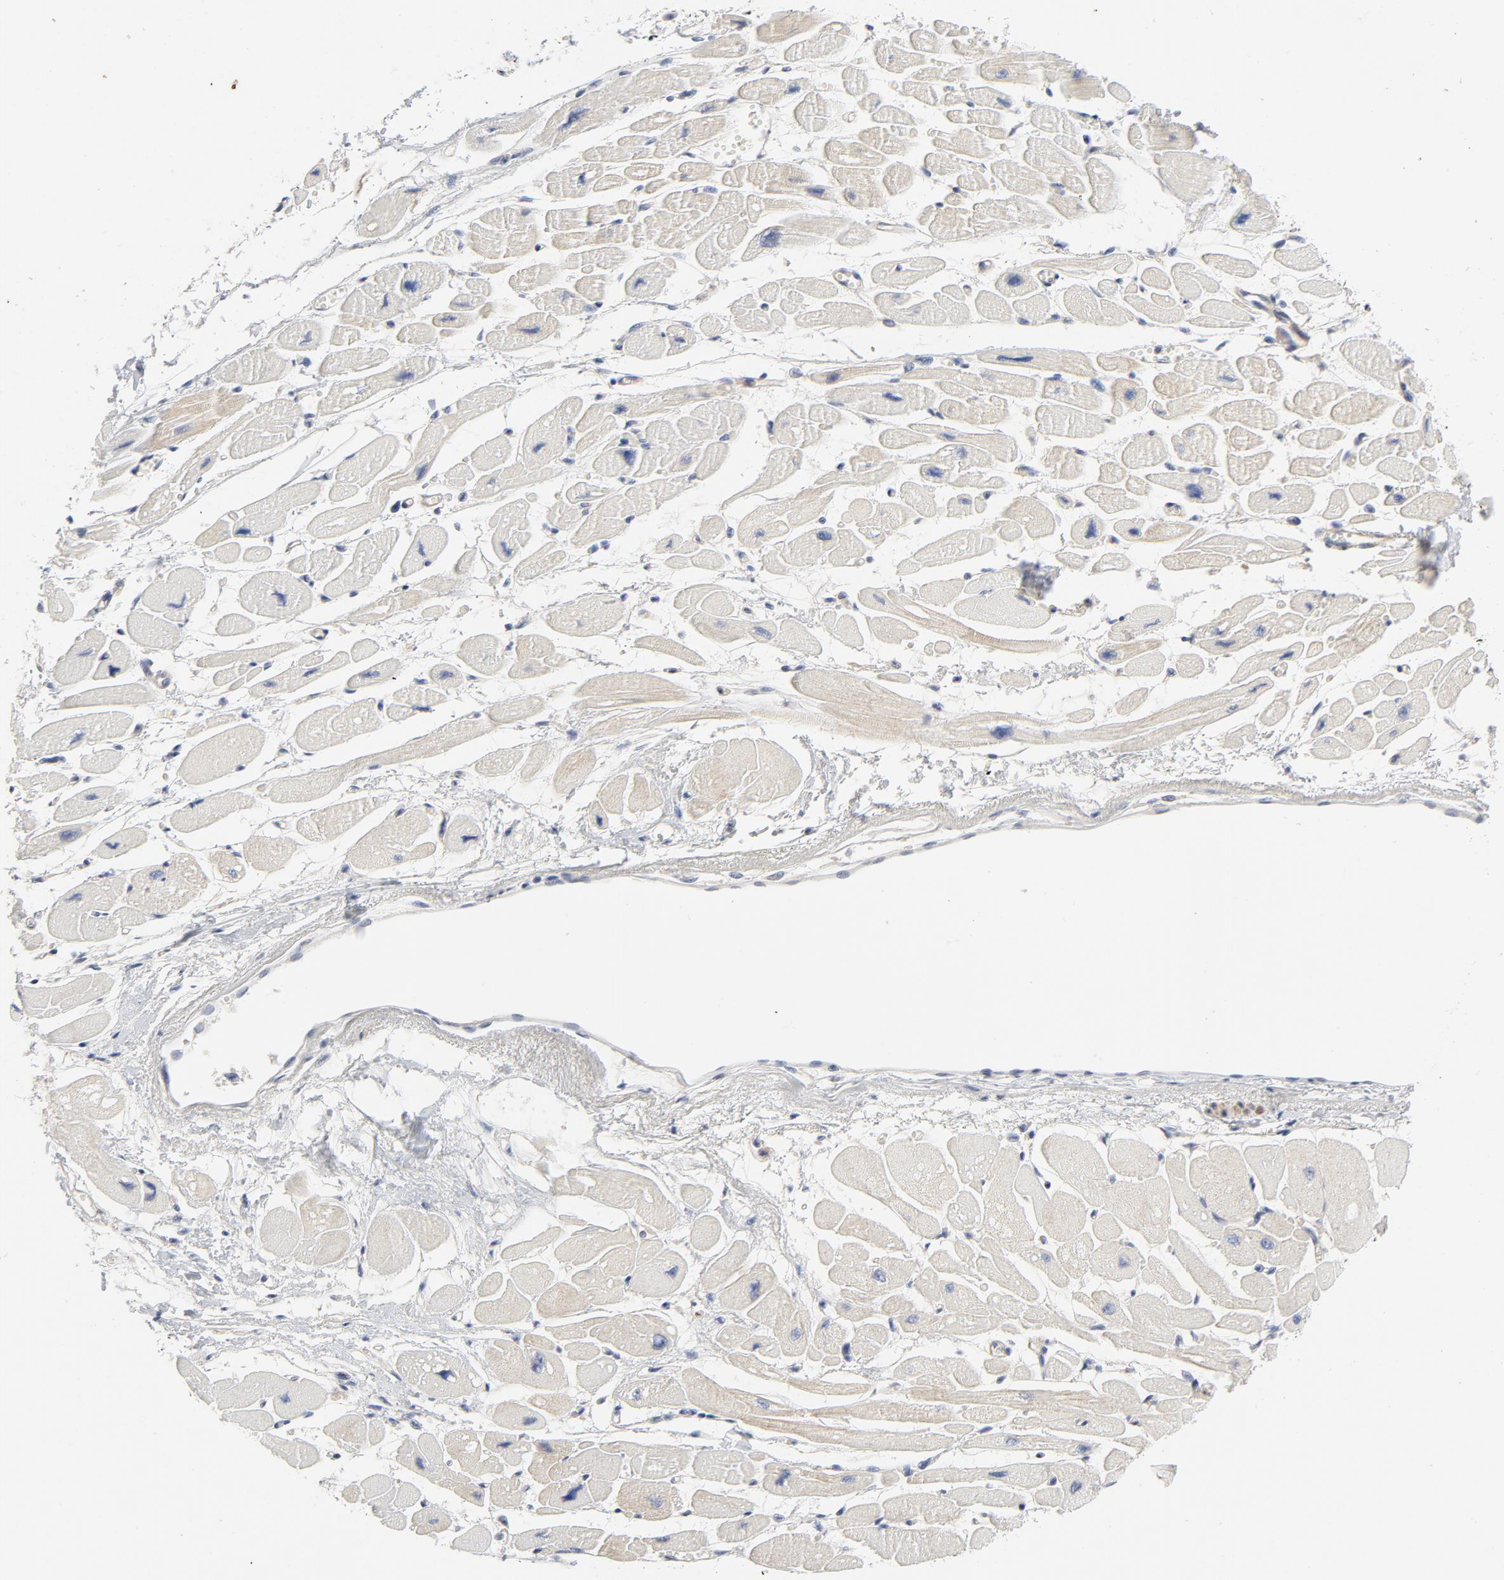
{"staining": {"intensity": "negative", "quantity": "none", "location": "none"}, "tissue": "heart muscle", "cell_type": "Cardiomyocytes", "image_type": "normal", "snomed": [{"axis": "morphology", "description": "Normal tissue, NOS"}, {"axis": "topography", "description": "Heart"}], "caption": "Protein analysis of unremarkable heart muscle displays no significant expression in cardiomyocytes. Nuclei are stained in blue.", "gene": "ROCK1", "patient": {"sex": "female", "age": 54}}